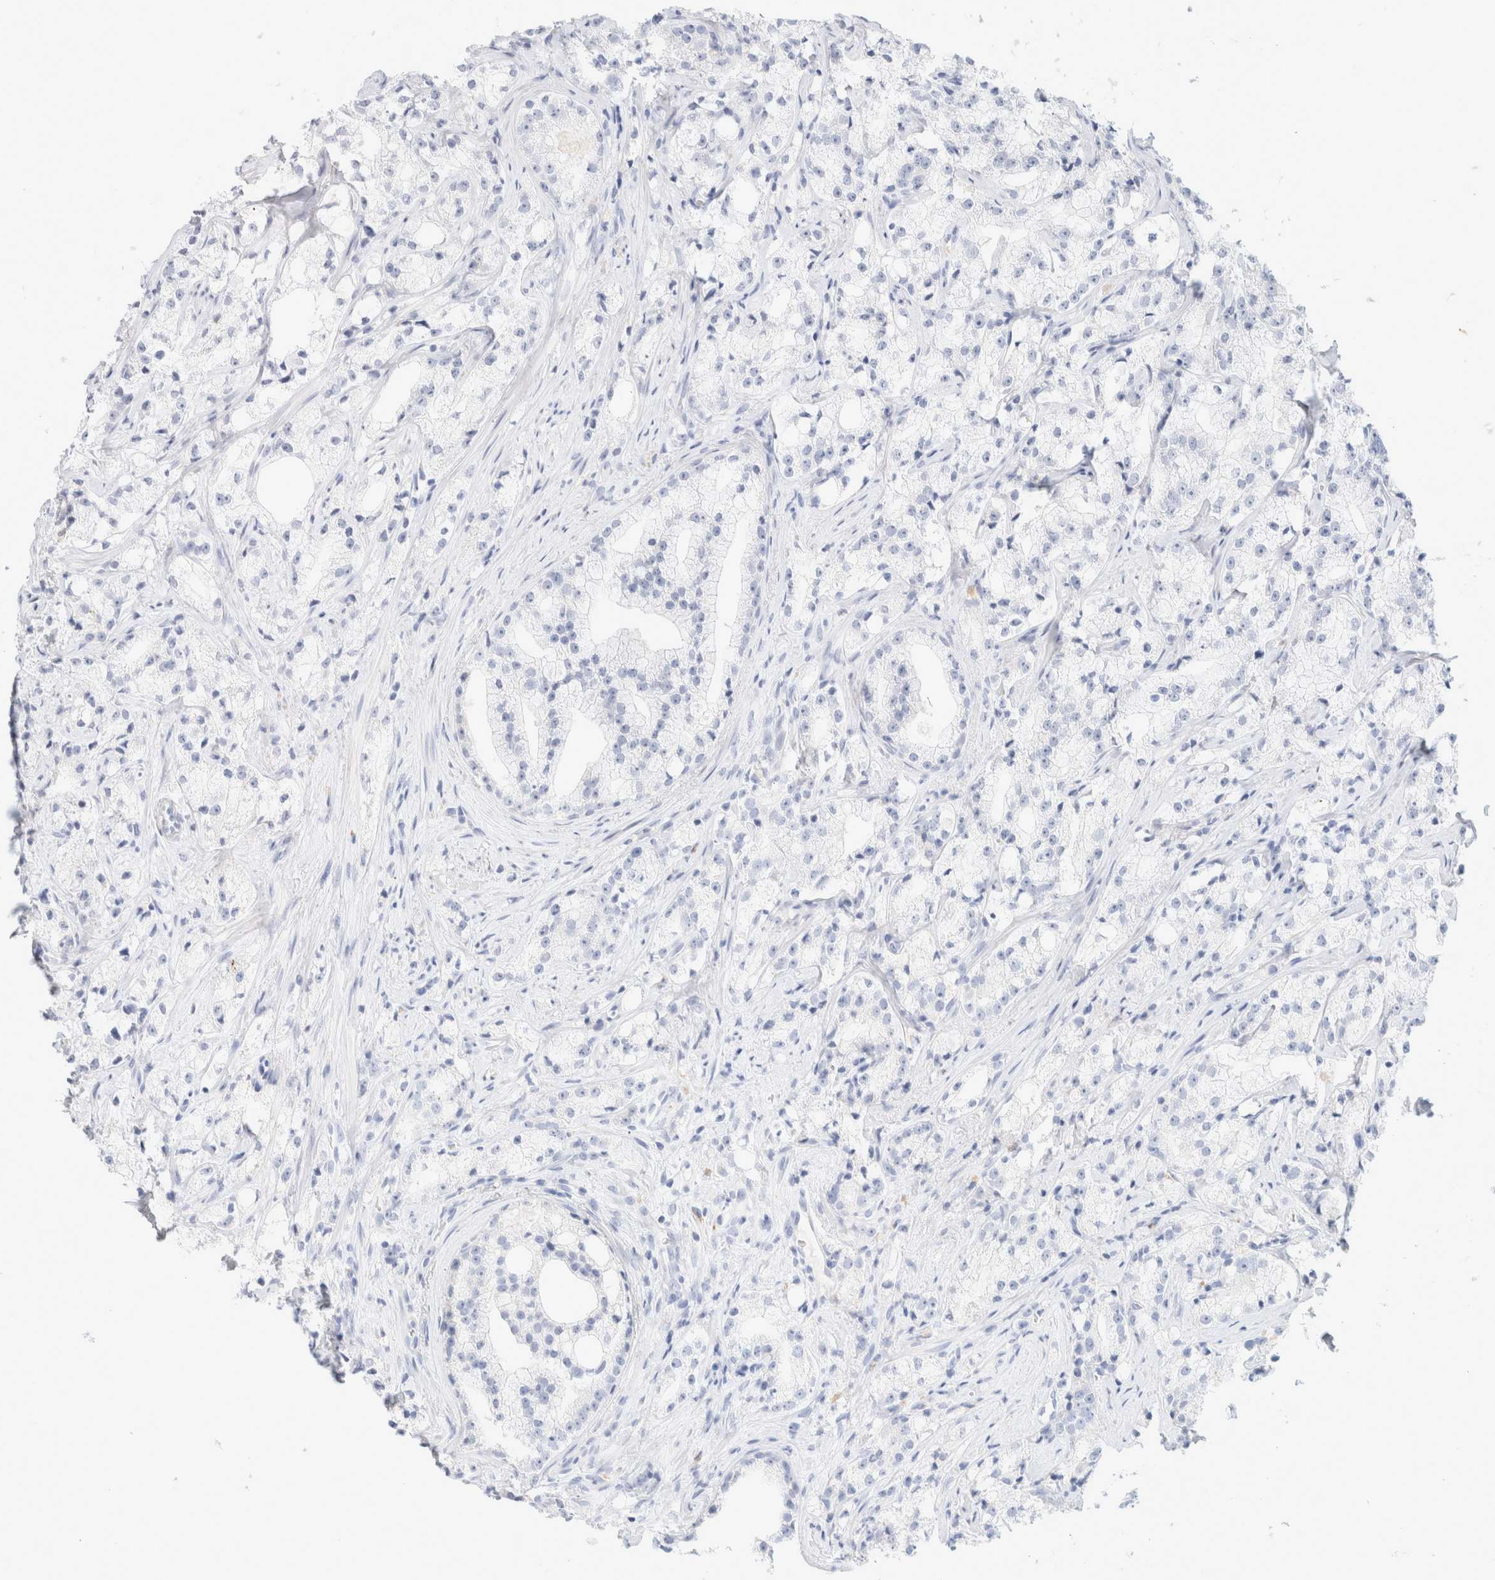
{"staining": {"intensity": "negative", "quantity": "none", "location": "none"}, "tissue": "prostate cancer", "cell_type": "Tumor cells", "image_type": "cancer", "snomed": [{"axis": "morphology", "description": "Adenocarcinoma, High grade"}, {"axis": "topography", "description": "Prostate"}], "caption": "Image shows no significant protein positivity in tumor cells of prostate cancer (adenocarcinoma (high-grade)).", "gene": "CPQ", "patient": {"sex": "male", "age": 64}}